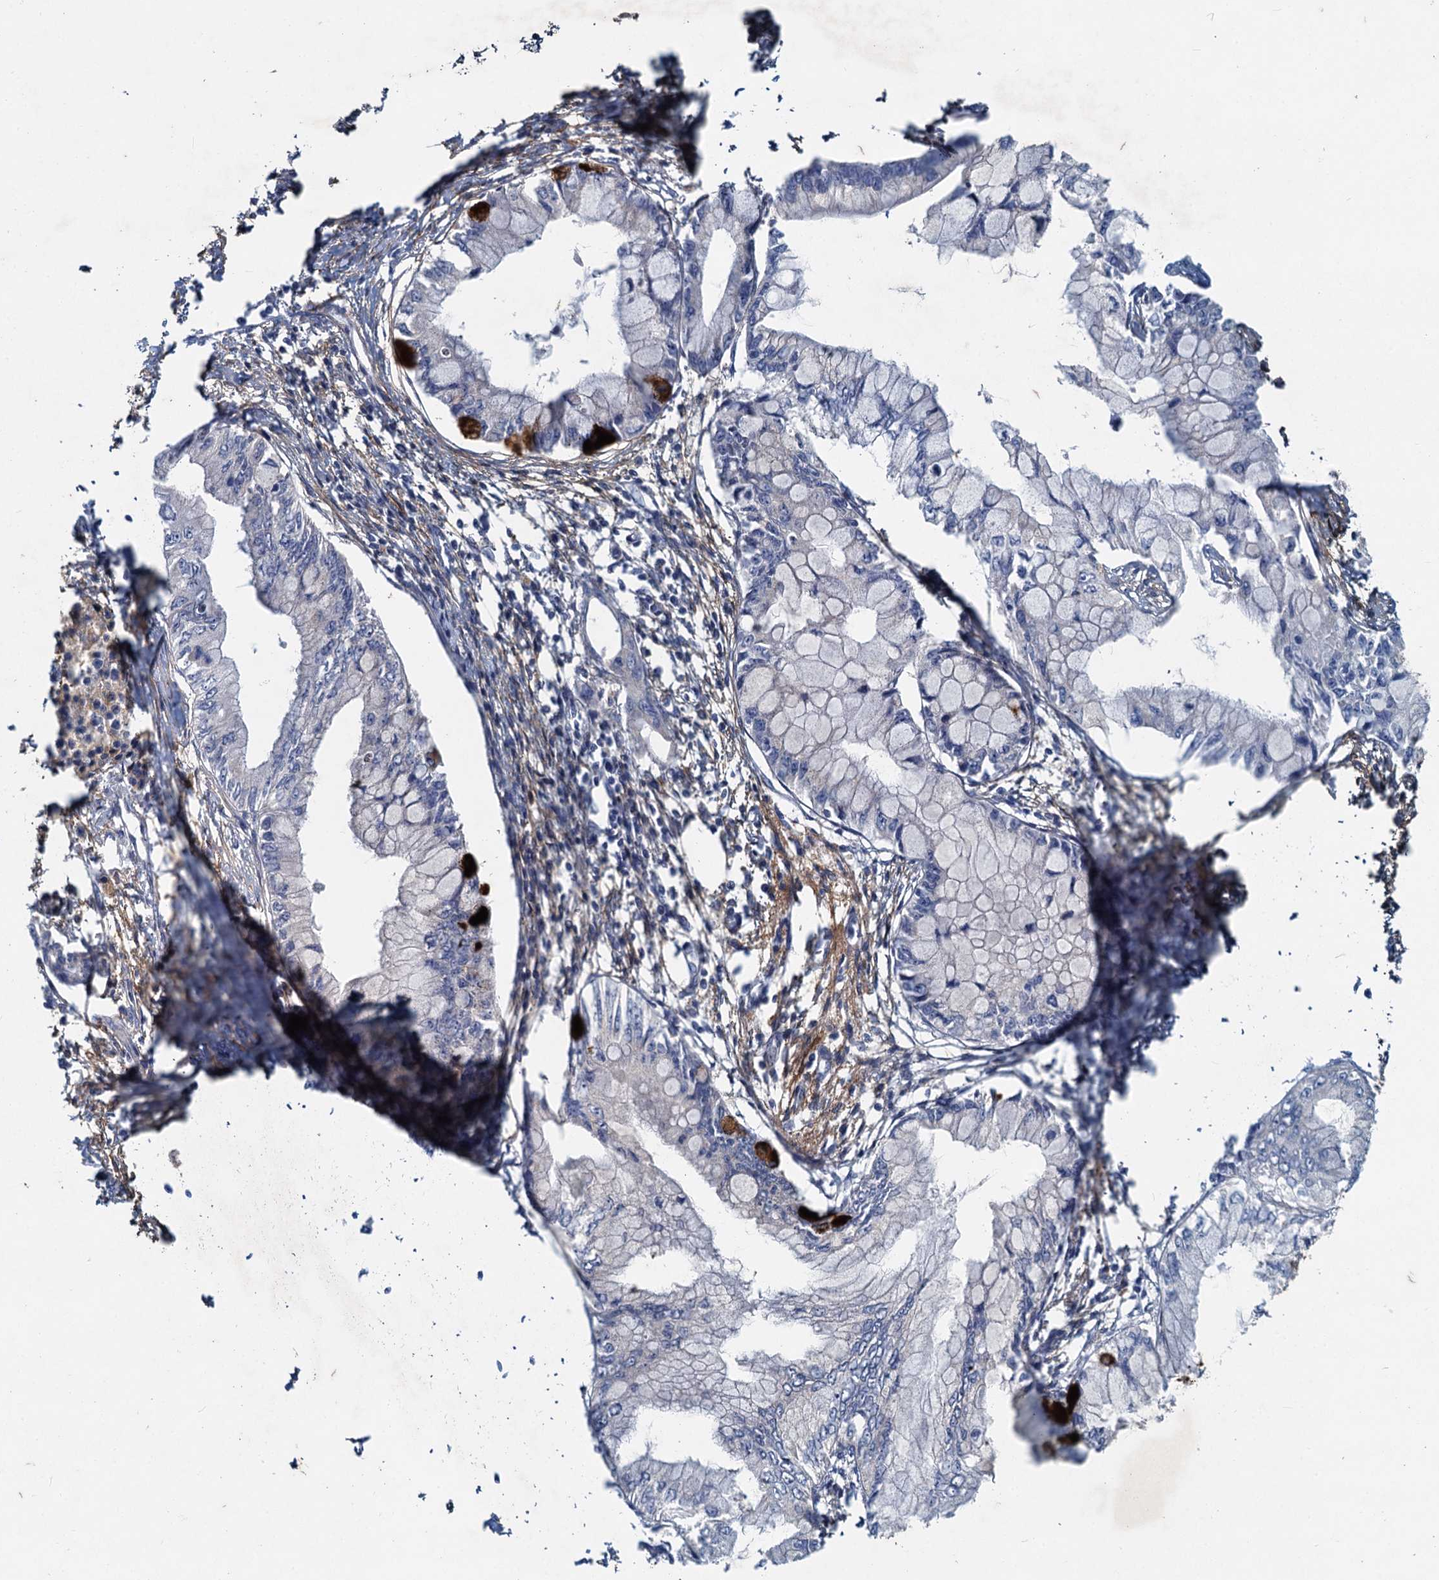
{"staining": {"intensity": "negative", "quantity": "none", "location": "none"}, "tissue": "pancreatic cancer", "cell_type": "Tumor cells", "image_type": "cancer", "snomed": [{"axis": "morphology", "description": "Adenocarcinoma, NOS"}, {"axis": "topography", "description": "Pancreas"}], "caption": "This is an immunohistochemistry image of human adenocarcinoma (pancreatic). There is no positivity in tumor cells.", "gene": "ADCY2", "patient": {"sex": "male", "age": 48}}